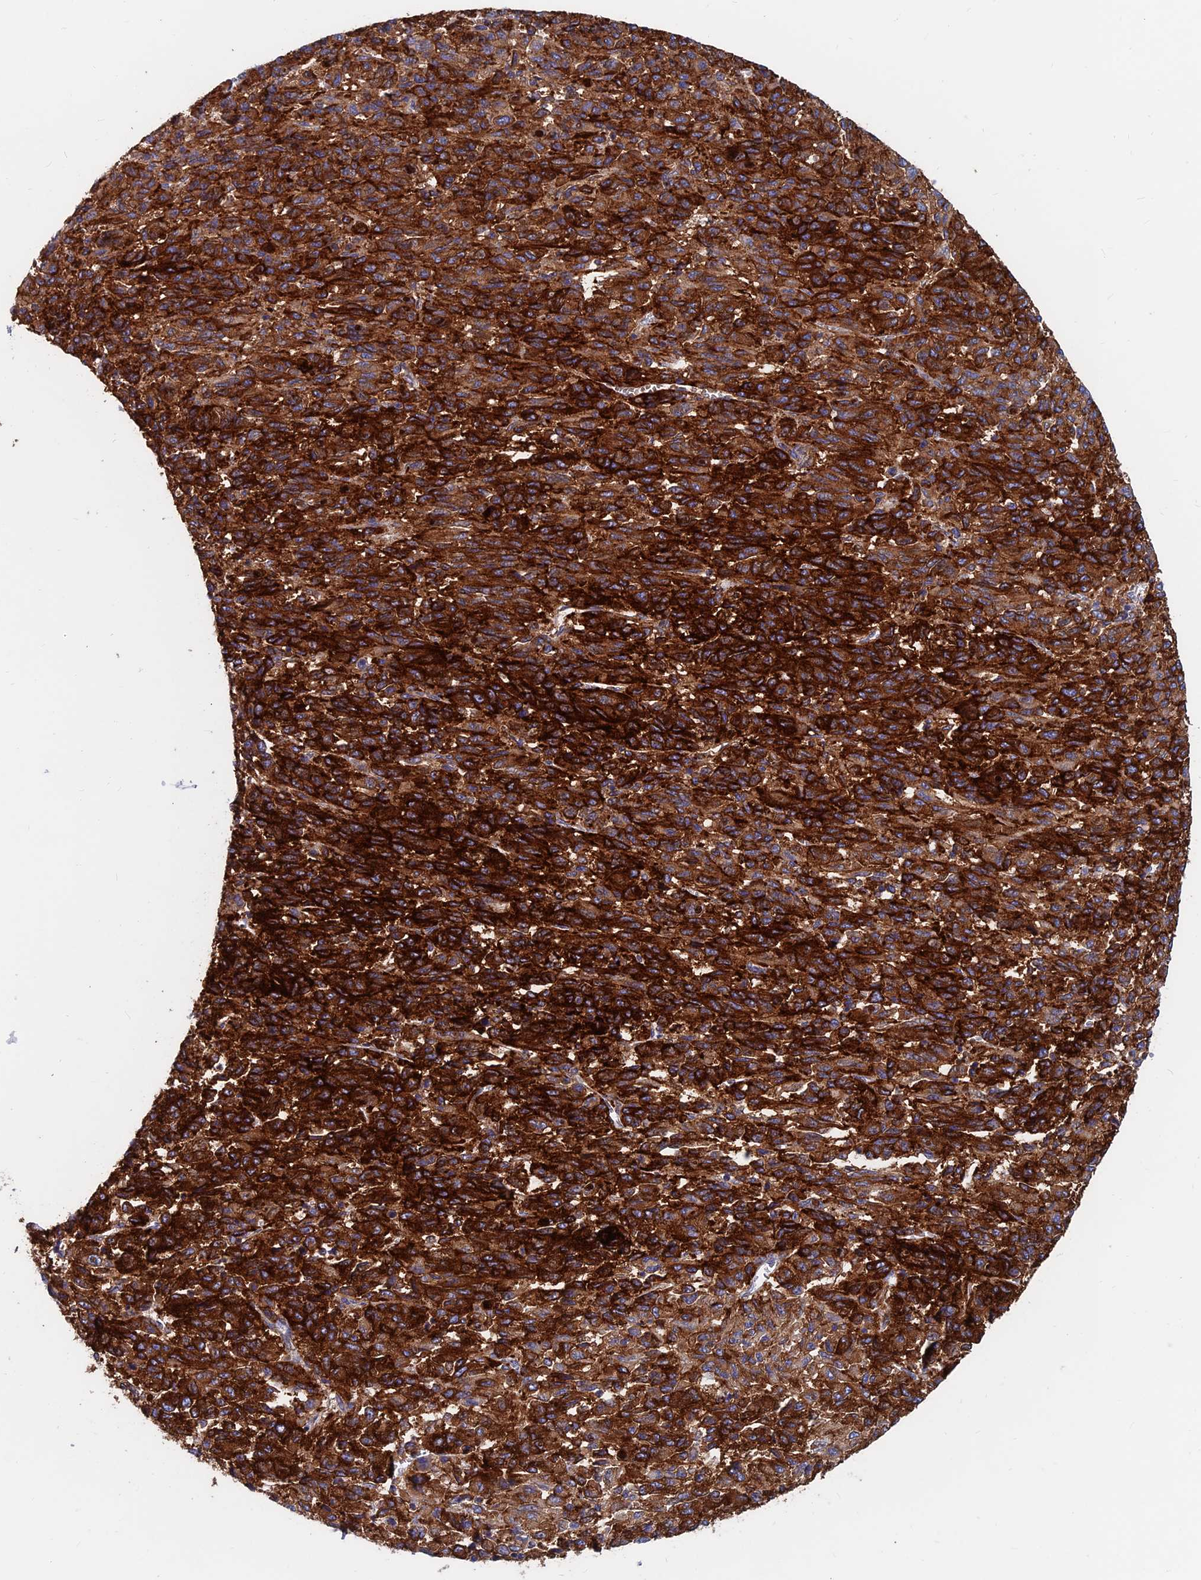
{"staining": {"intensity": "strong", "quantity": ">75%", "location": "cytoplasmic/membranous"}, "tissue": "melanoma", "cell_type": "Tumor cells", "image_type": "cancer", "snomed": [{"axis": "morphology", "description": "Malignant melanoma, Metastatic site"}, {"axis": "topography", "description": "Lung"}], "caption": "Malignant melanoma (metastatic site) tissue displays strong cytoplasmic/membranous expression in about >75% of tumor cells, visualized by immunohistochemistry. Nuclei are stained in blue.", "gene": "SPNS1", "patient": {"sex": "male", "age": 64}}